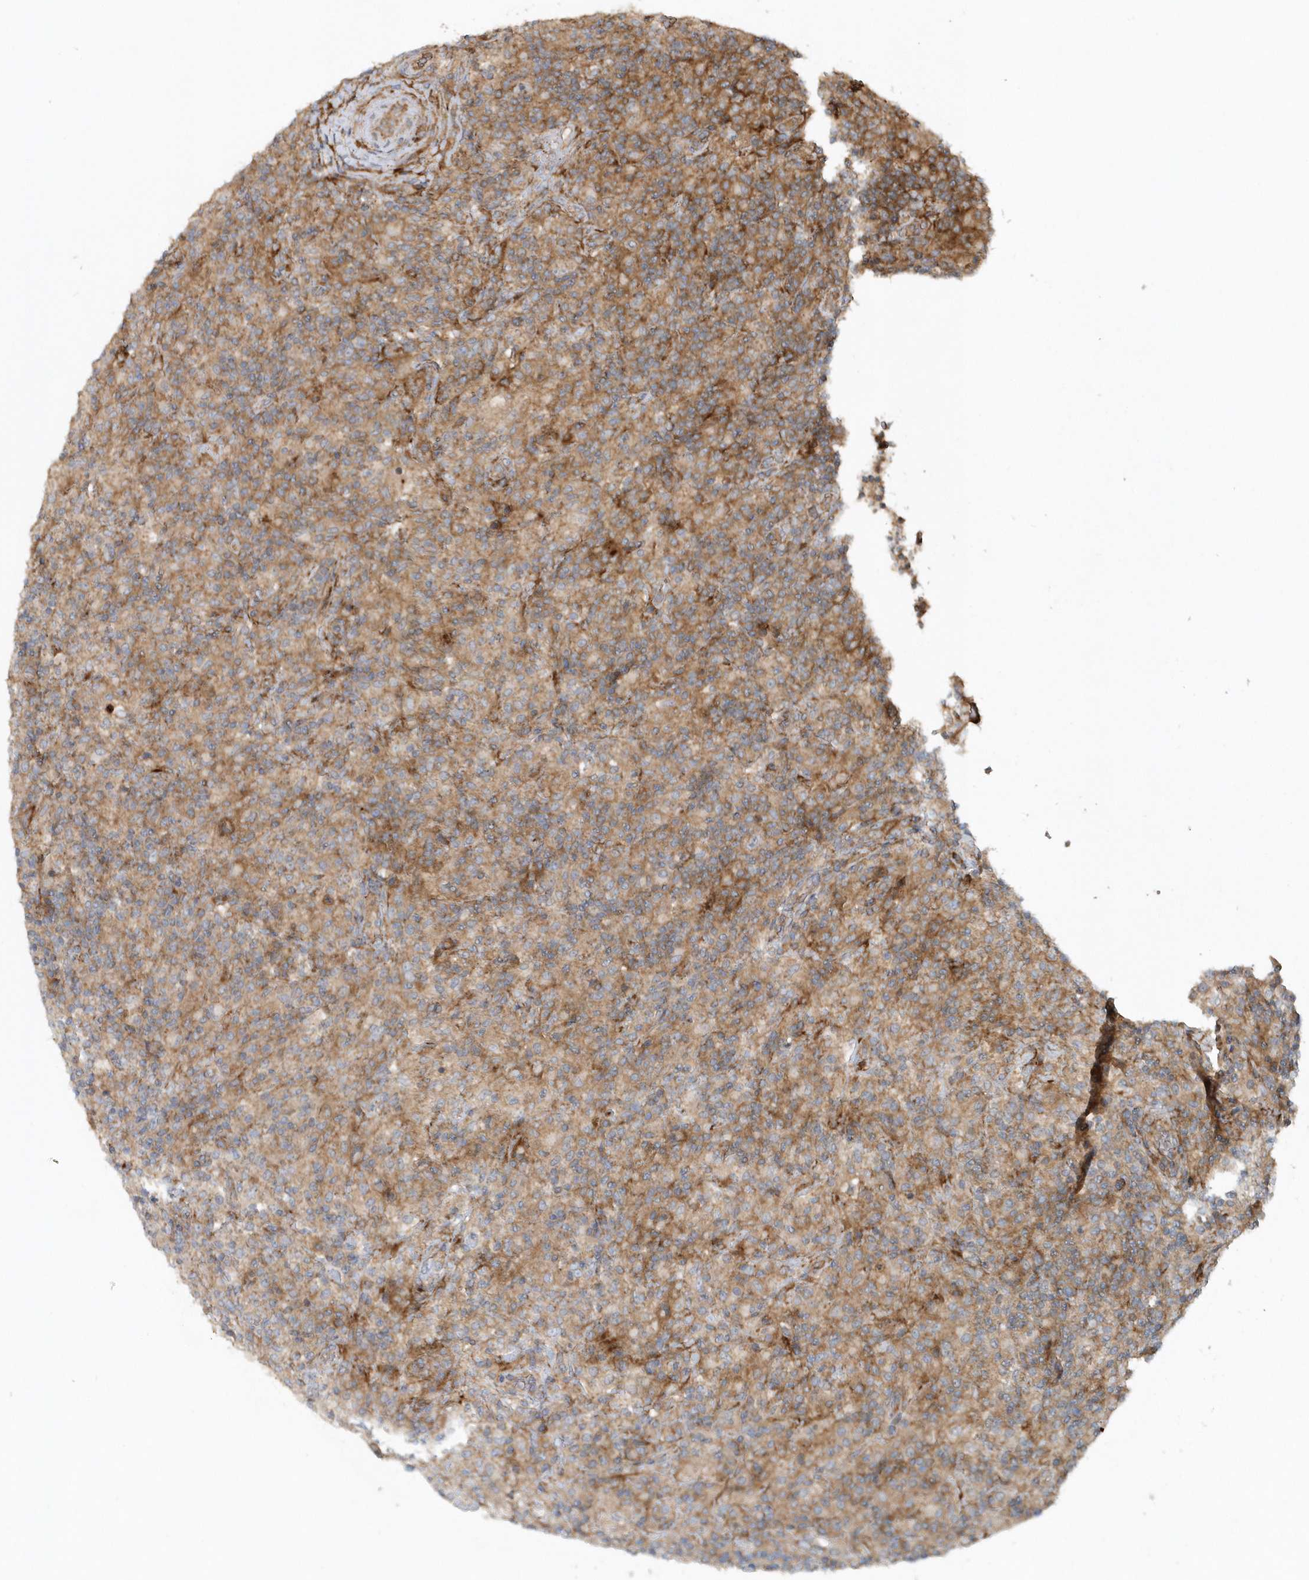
{"staining": {"intensity": "weak", "quantity": "25%-75%", "location": "cytoplasmic/membranous"}, "tissue": "lymphoma", "cell_type": "Tumor cells", "image_type": "cancer", "snomed": [{"axis": "morphology", "description": "Hodgkin's disease, NOS"}, {"axis": "topography", "description": "Lymph node"}], "caption": "Immunohistochemistry (IHC) (DAB (3,3'-diaminobenzidine)) staining of lymphoma demonstrates weak cytoplasmic/membranous protein positivity in about 25%-75% of tumor cells.", "gene": "MMUT", "patient": {"sex": "male", "age": 70}}